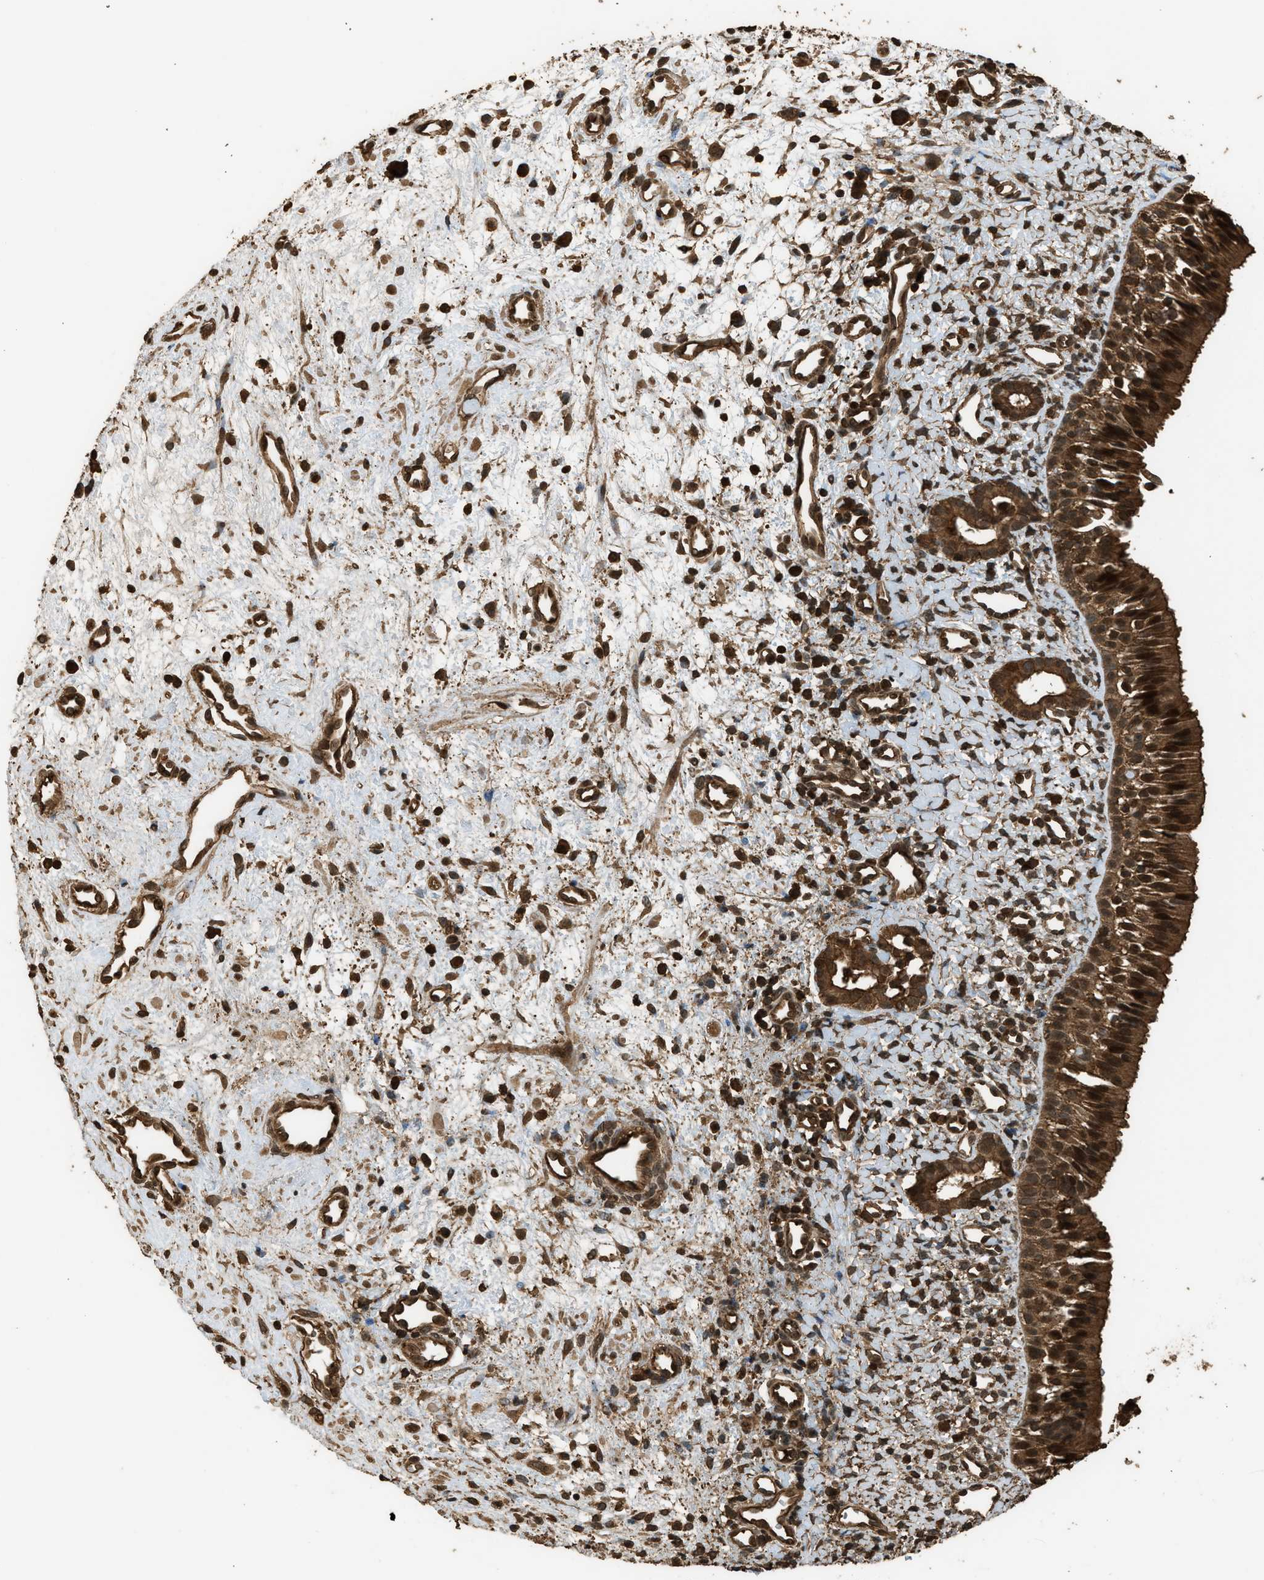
{"staining": {"intensity": "strong", "quantity": ">75%", "location": "cytoplasmic/membranous,nuclear"}, "tissue": "nasopharynx", "cell_type": "Respiratory epithelial cells", "image_type": "normal", "snomed": [{"axis": "morphology", "description": "Normal tissue, NOS"}, {"axis": "morphology", "description": "Inflammation, NOS"}, {"axis": "topography", "description": "Nasopharynx"}], "caption": "Protein staining displays strong cytoplasmic/membranous,nuclear staining in about >75% of respiratory epithelial cells in benign nasopharynx.", "gene": "MYBL2", "patient": {"sex": "female", "age": 55}}